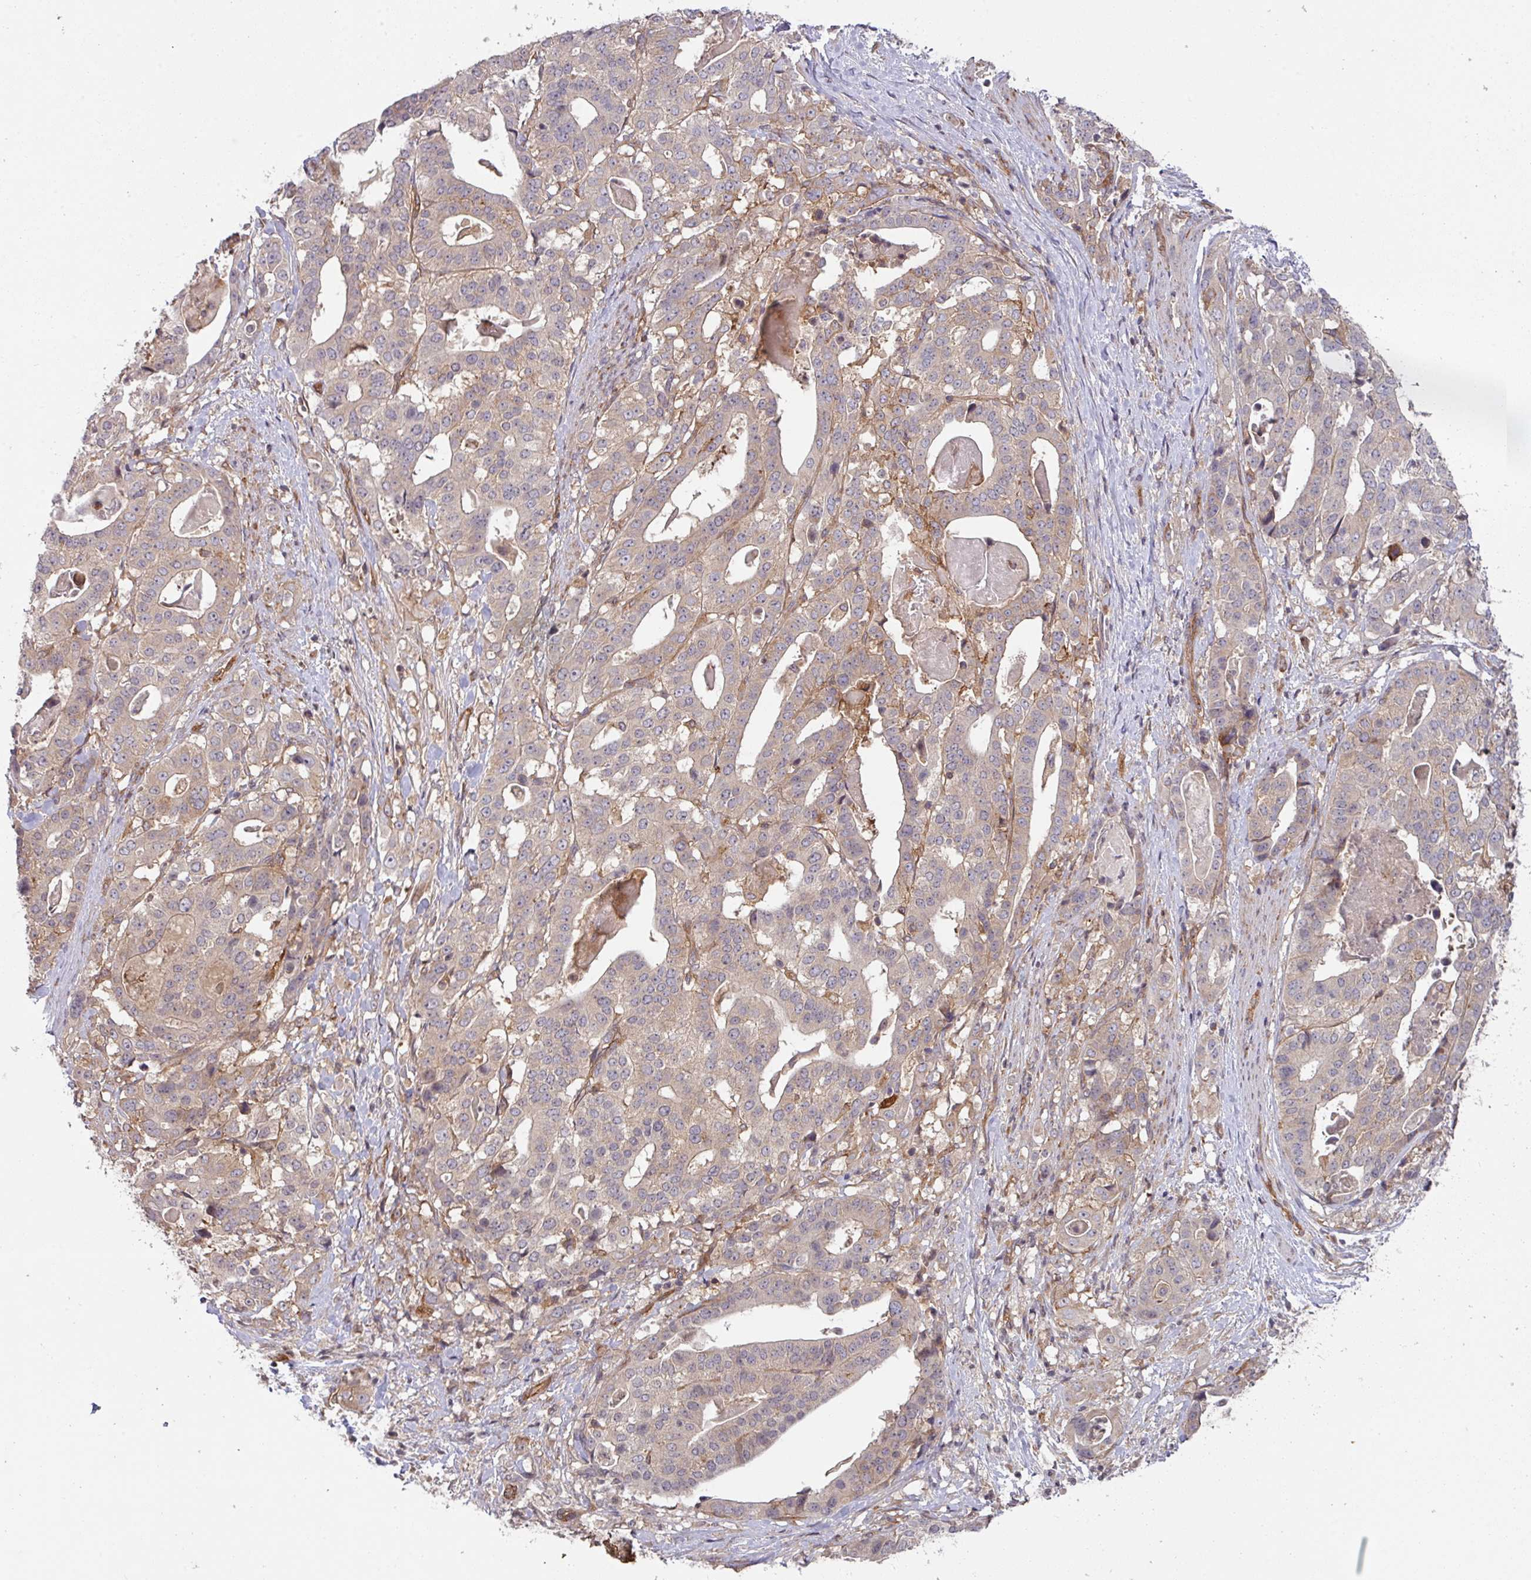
{"staining": {"intensity": "strong", "quantity": "<25%", "location": "cytoplasmic/membranous"}, "tissue": "stomach cancer", "cell_type": "Tumor cells", "image_type": "cancer", "snomed": [{"axis": "morphology", "description": "Adenocarcinoma, NOS"}, {"axis": "topography", "description": "Stomach"}], "caption": "Immunohistochemical staining of stomach cancer (adenocarcinoma) reveals strong cytoplasmic/membranous protein positivity in about <25% of tumor cells.", "gene": "CYFIP2", "patient": {"sex": "male", "age": 48}}